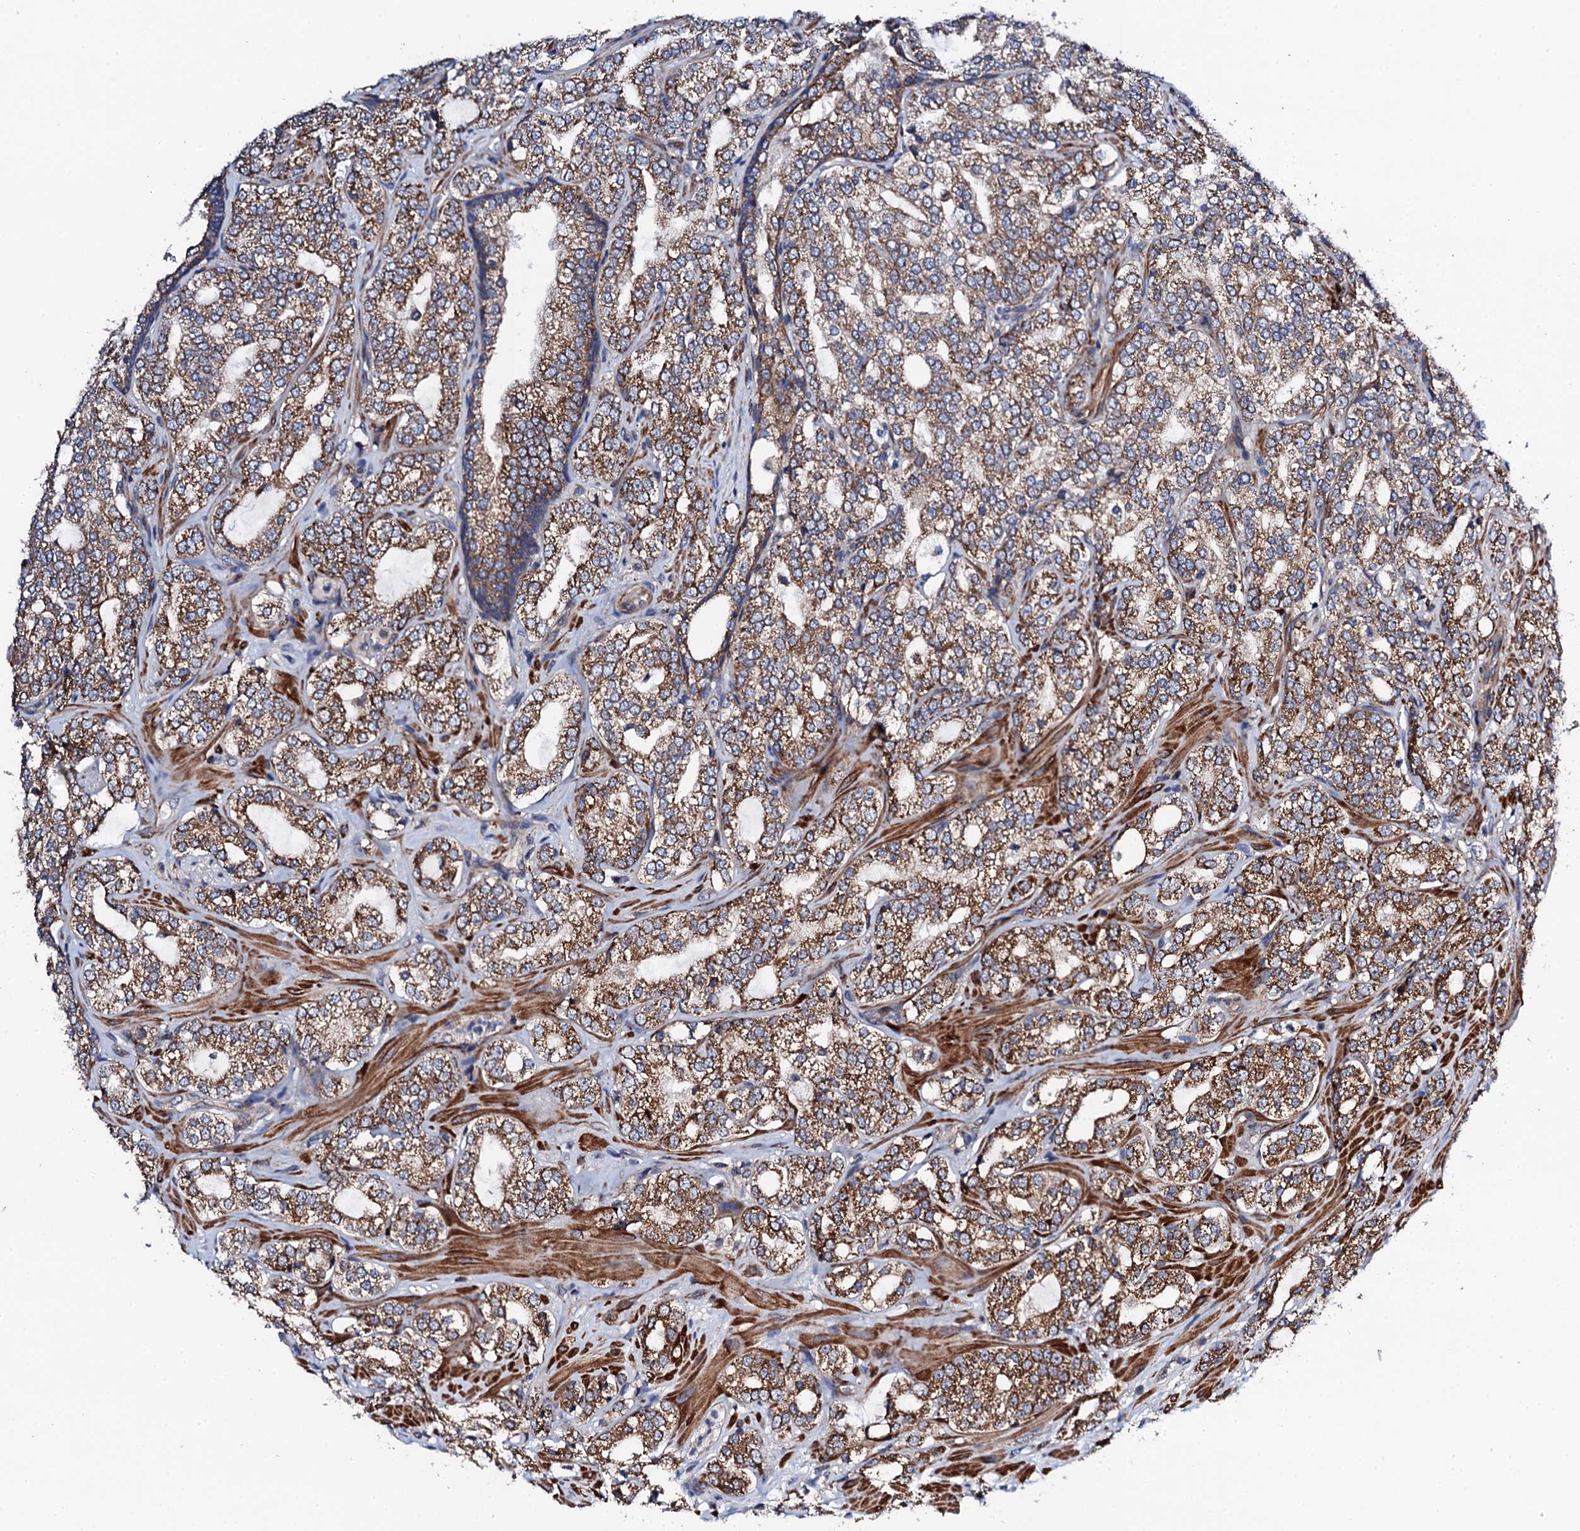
{"staining": {"intensity": "moderate", "quantity": ">75%", "location": "cytoplasmic/membranous"}, "tissue": "prostate cancer", "cell_type": "Tumor cells", "image_type": "cancer", "snomed": [{"axis": "morphology", "description": "Adenocarcinoma, High grade"}, {"axis": "topography", "description": "Prostate"}], "caption": "The histopathology image reveals staining of prostate high-grade adenocarcinoma, revealing moderate cytoplasmic/membranous protein expression (brown color) within tumor cells. The staining is performed using DAB brown chromogen to label protein expression. The nuclei are counter-stained blue using hematoxylin.", "gene": "COG4", "patient": {"sex": "male", "age": 64}}